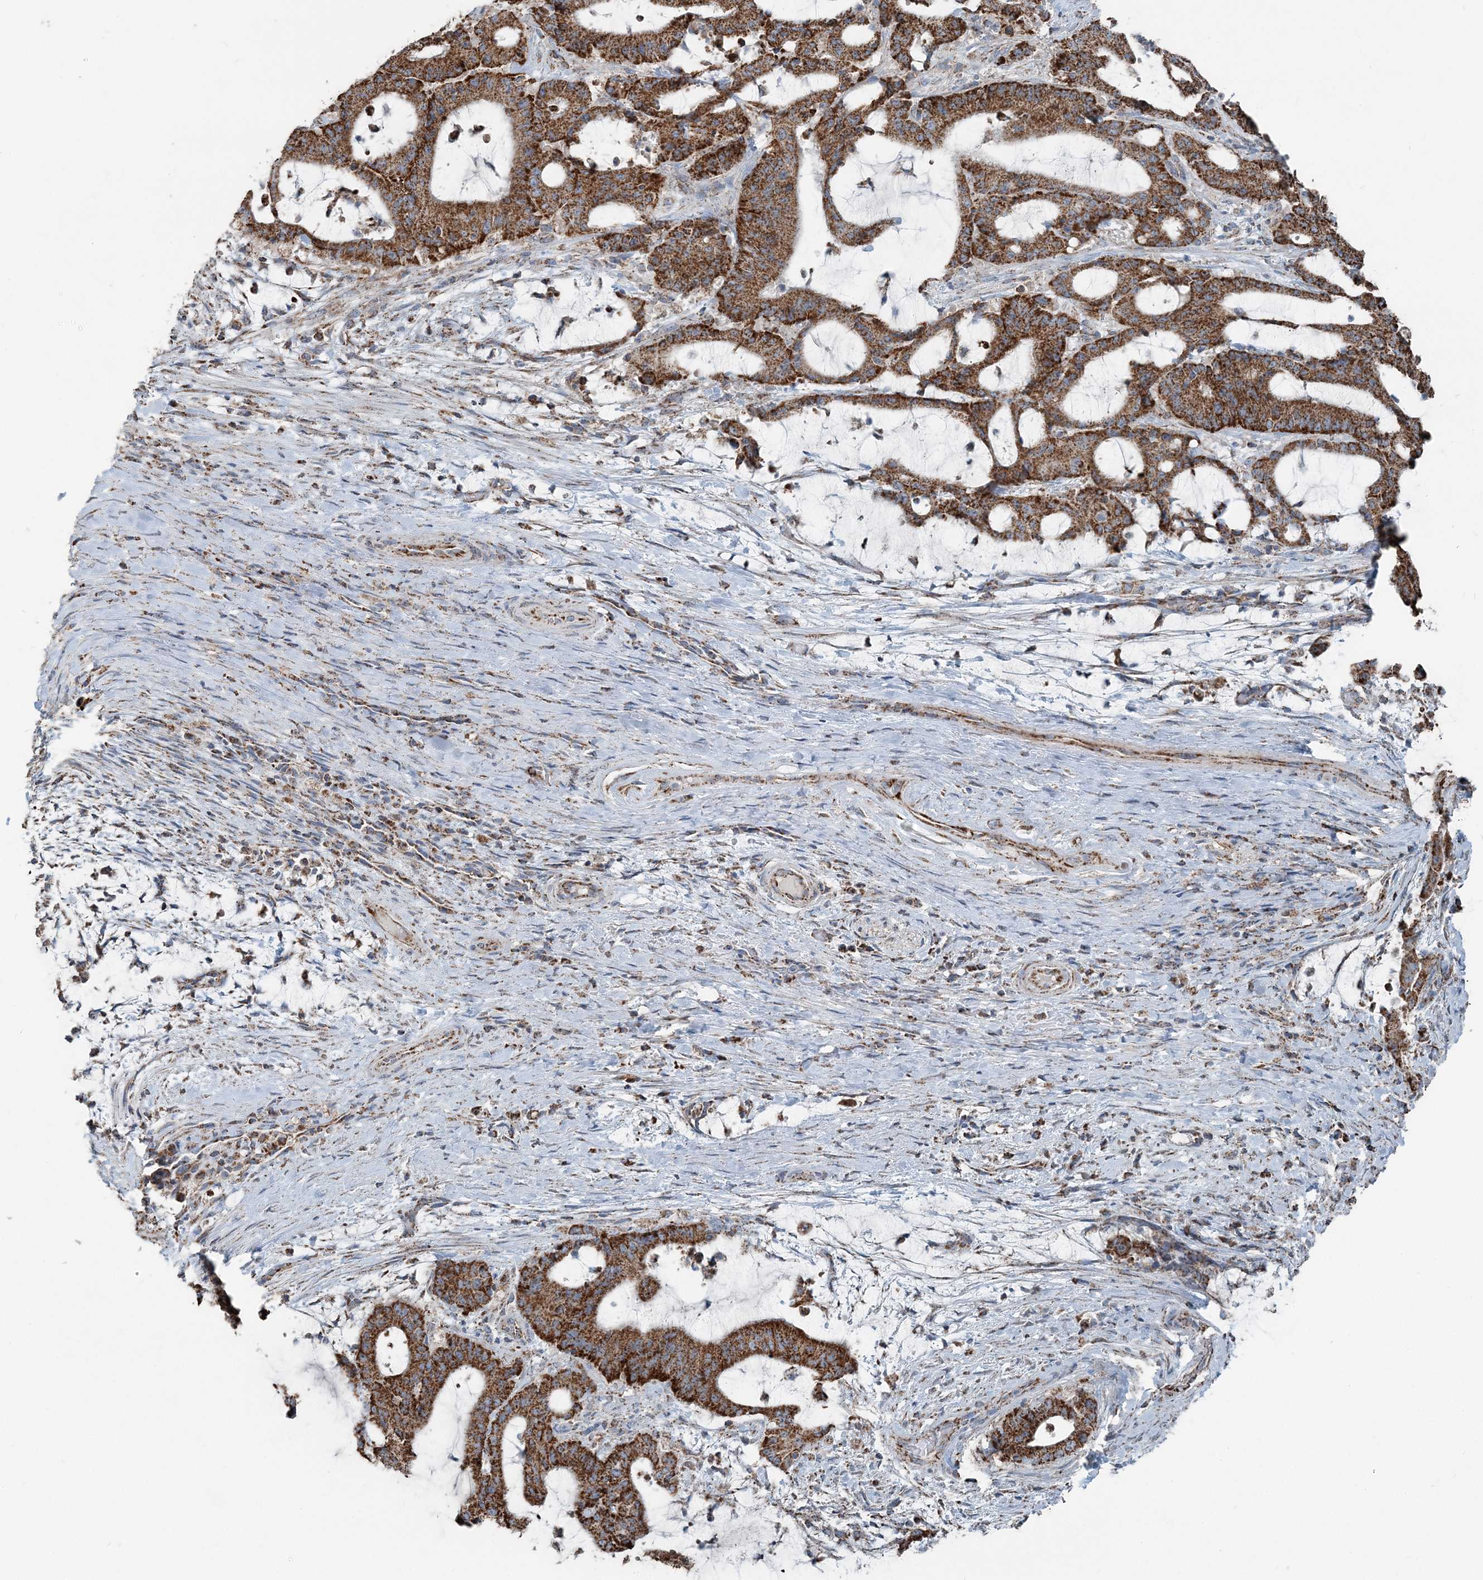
{"staining": {"intensity": "strong", "quantity": ">75%", "location": "cytoplasmic/membranous"}, "tissue": "liver cancer", "cell_type": "Tumor cells", "image_type": "cancer", "snomed": [{"axis": "morphology", "description": "Normal tissue, NOS"}, {"axis": "morphology", "description": "Cholangiocarcinoma"}, {"axis": "topography", "description": "Liver"}, {"axis": "topography", "description": "Peripheral nerve tissue"}], "caption": "Immunohistochemistry (IHC) staining of liver cancer (cholangiocarcinoma), which demonstrates high levels of strong cytoplasmic/membranous staining in approximately >75% of tumor cells indicating strong cytoplasmic/membranous protein positivity. The staining was performed using DAB (3,3'-diaminobenzidine) (brown) for protein detection and nuclei were counterstained in hematoxylin (blue).", "gene": "SUCLG1", "patient": {"sex": "female", "age": 73}}